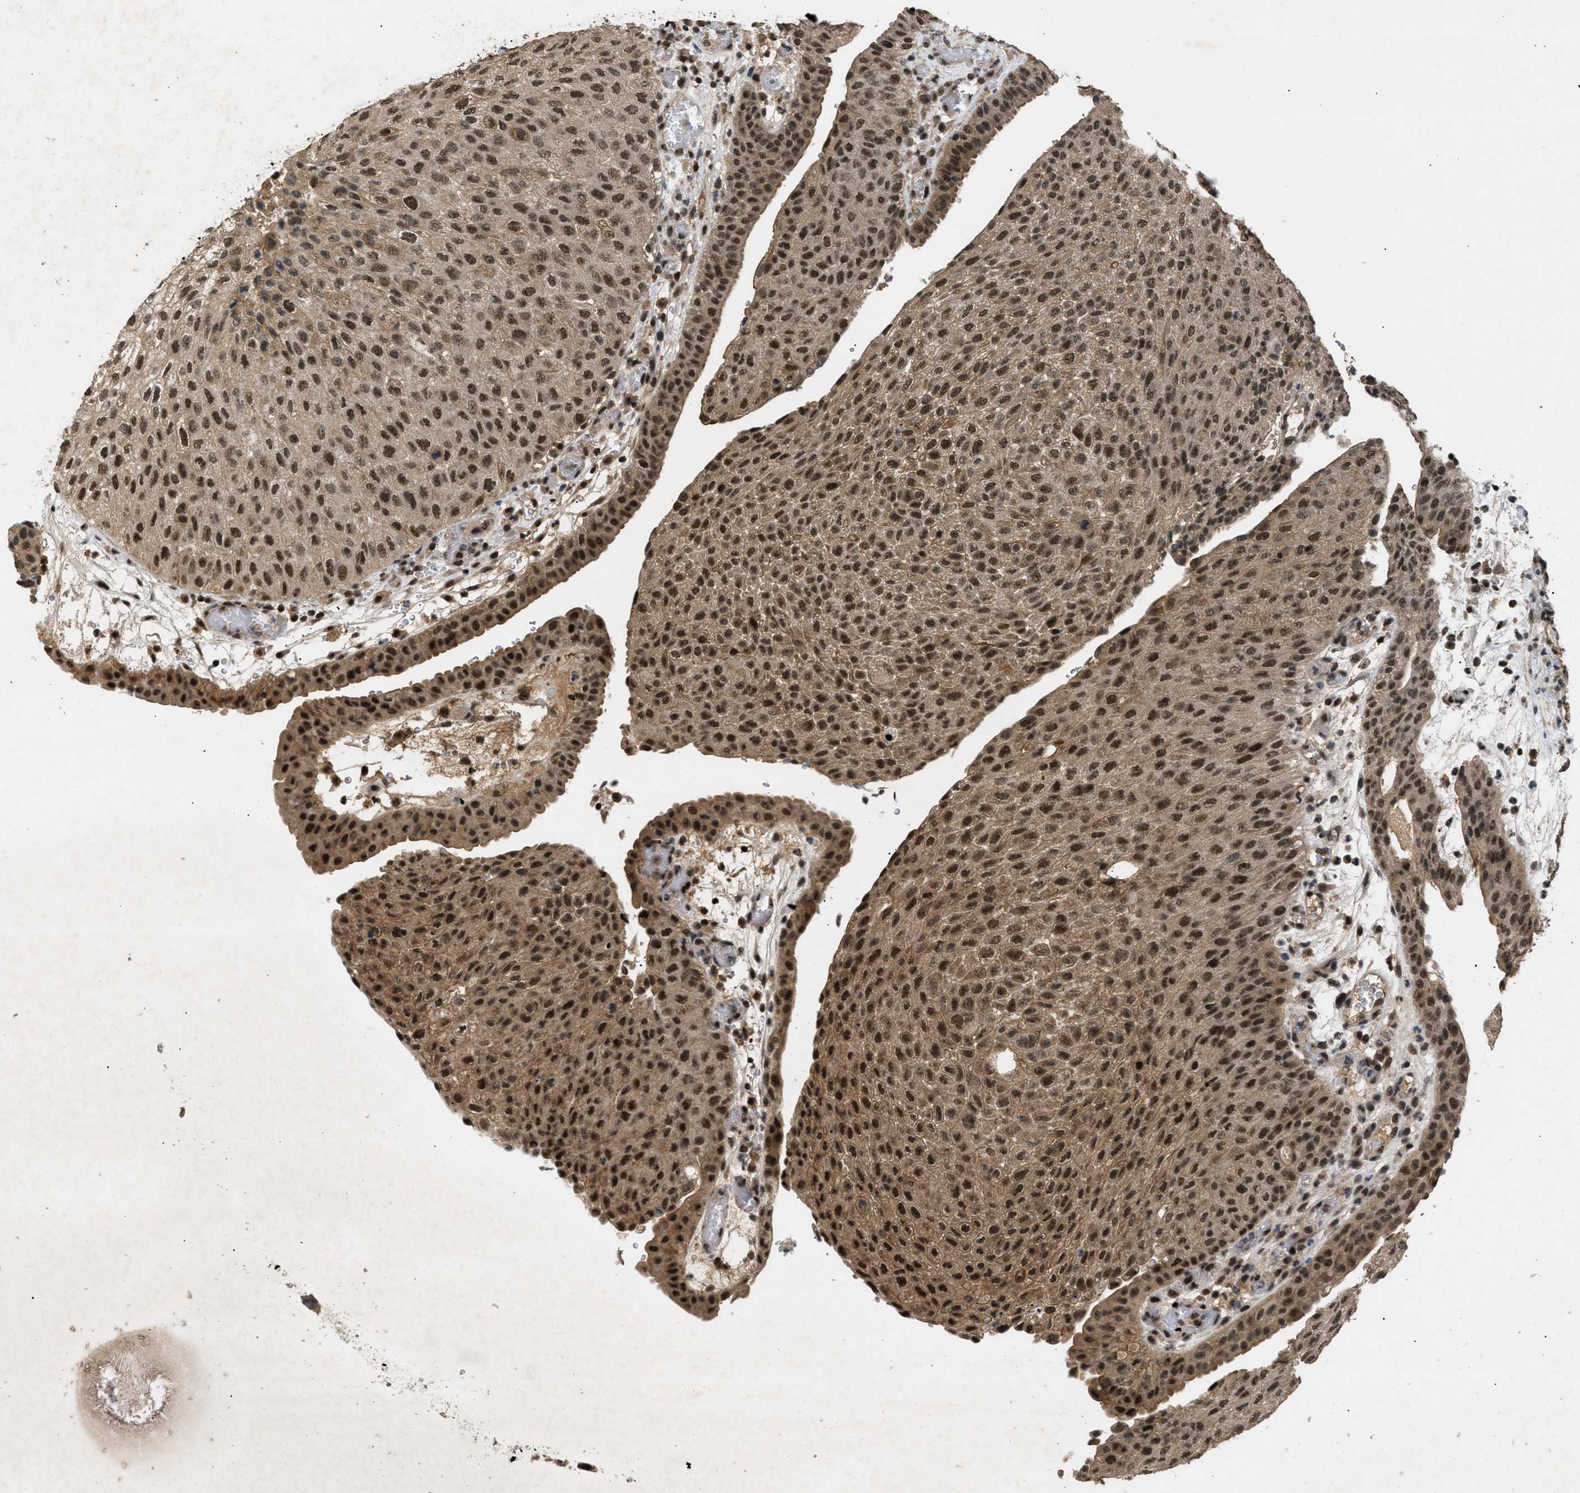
{"staining": {"intensity": "strong", "quantity": ">75%", "location": "cytoplasmic/membranous,nuclear"}, "tissue": "urothelial cancer", "cell_type": "Tumor cells", "image_type": "cancer", "snomed": [{"axis": "morphology", "description": "Urothelial carcinoma, Low grade"}, {"axis": "morphology", "description": "Urothelial carcinoma, High grade"}, {"axis": "topography", "description": "Urinary bladder"}], "caption": "This histopathology image shows IHC staining of human urothelial carcinoma (low-grade), with high strong cytoplasmic/membranous and nuclear expression in approximately >75% of tumor cells.", "gene": "RBM5", "patient": {"sex": "male", "age": 35}}